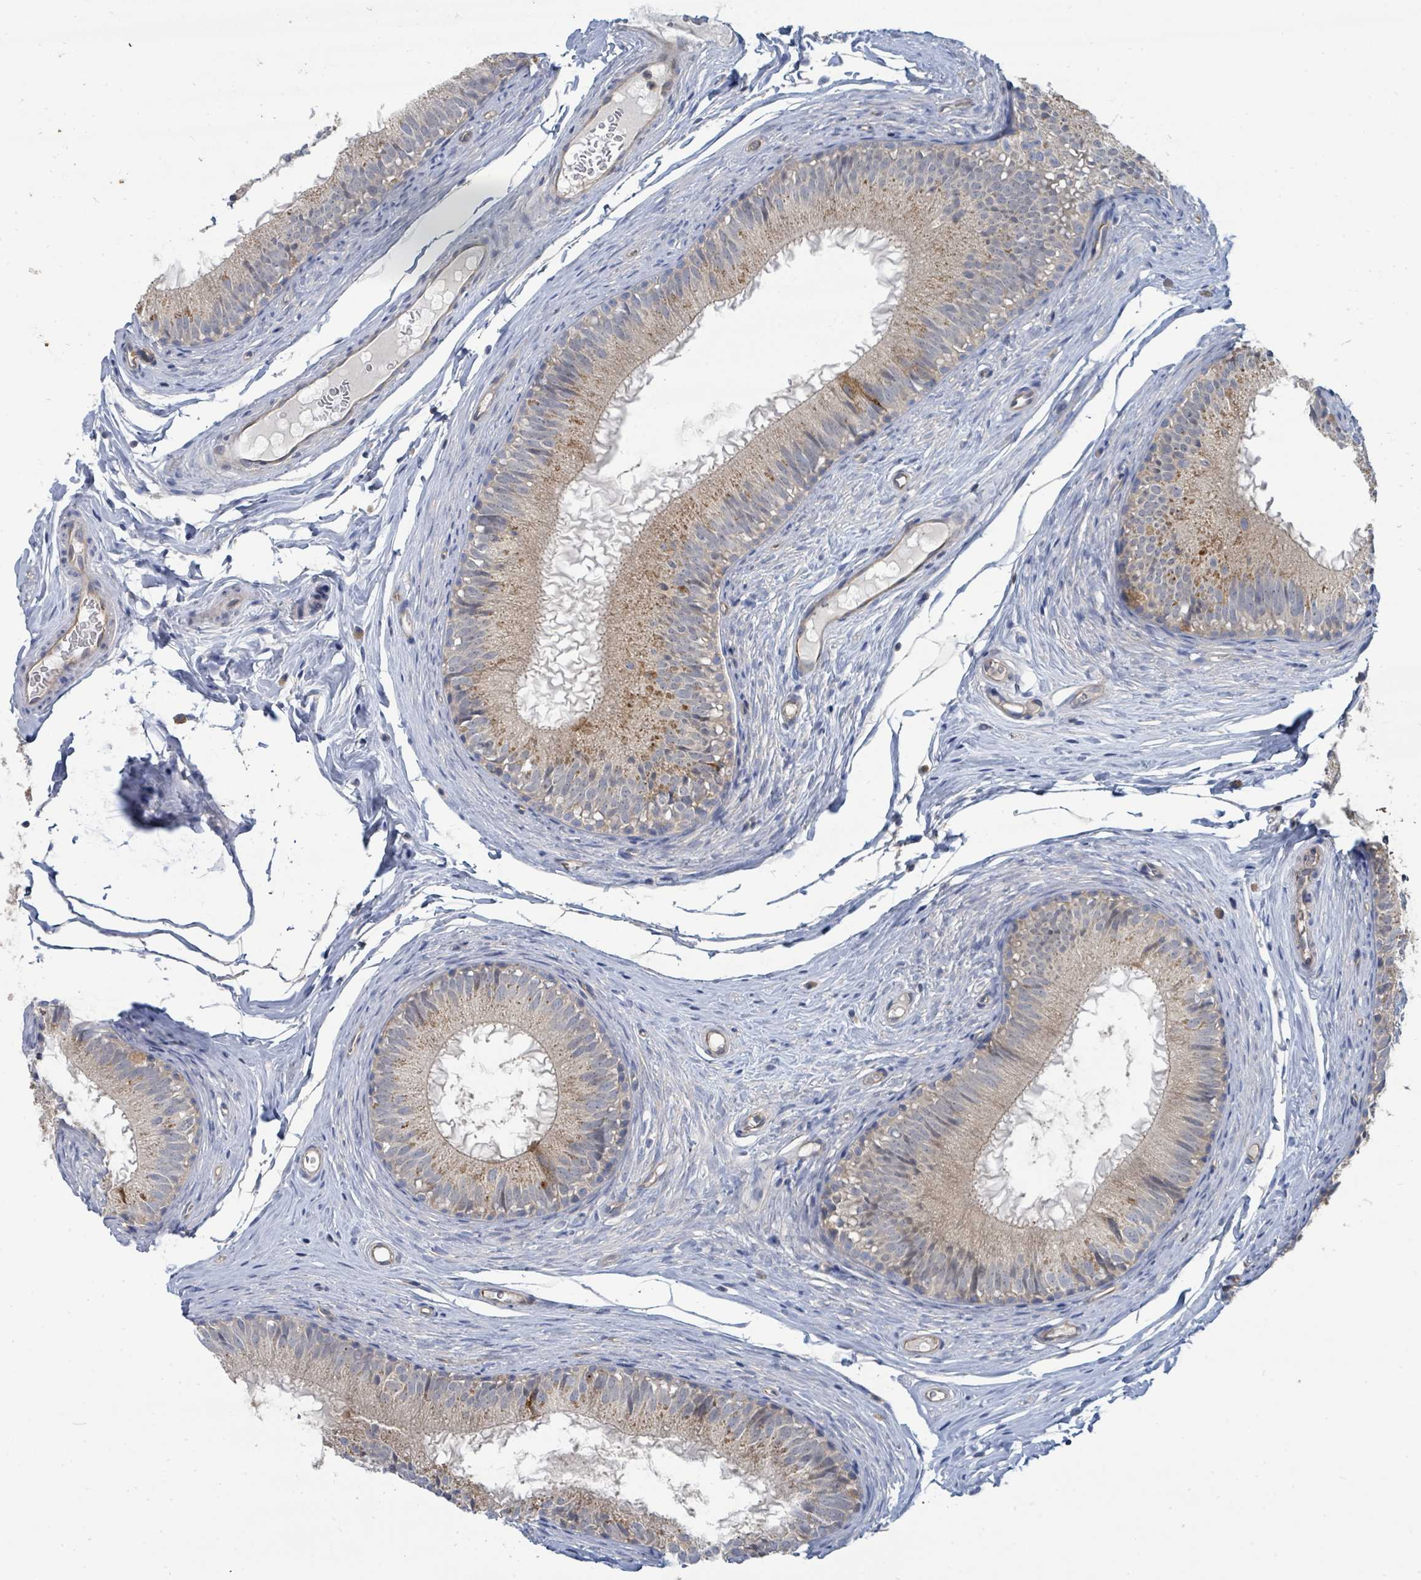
{"staining": {"intensity": "weak", "quantity": ">75%", "location": "cytoplasmic/membranous"}, "tissue": "epididymis", "cell_type": "Glandular cells", "image_type": "normal", "snomed": [{"axis": "morphology", "description": "Normal tissue, NOS"}, {"axis": "topography", "description": "Epididymis"}], "caption": "Brown immunohistochemical staining in normal human epididymis displays weak cytoplasmic/membranous expression in approximately >75% of glandular cells.", "gene": "BOLA2B", "patient": {"sex": "male", "age": 25}}